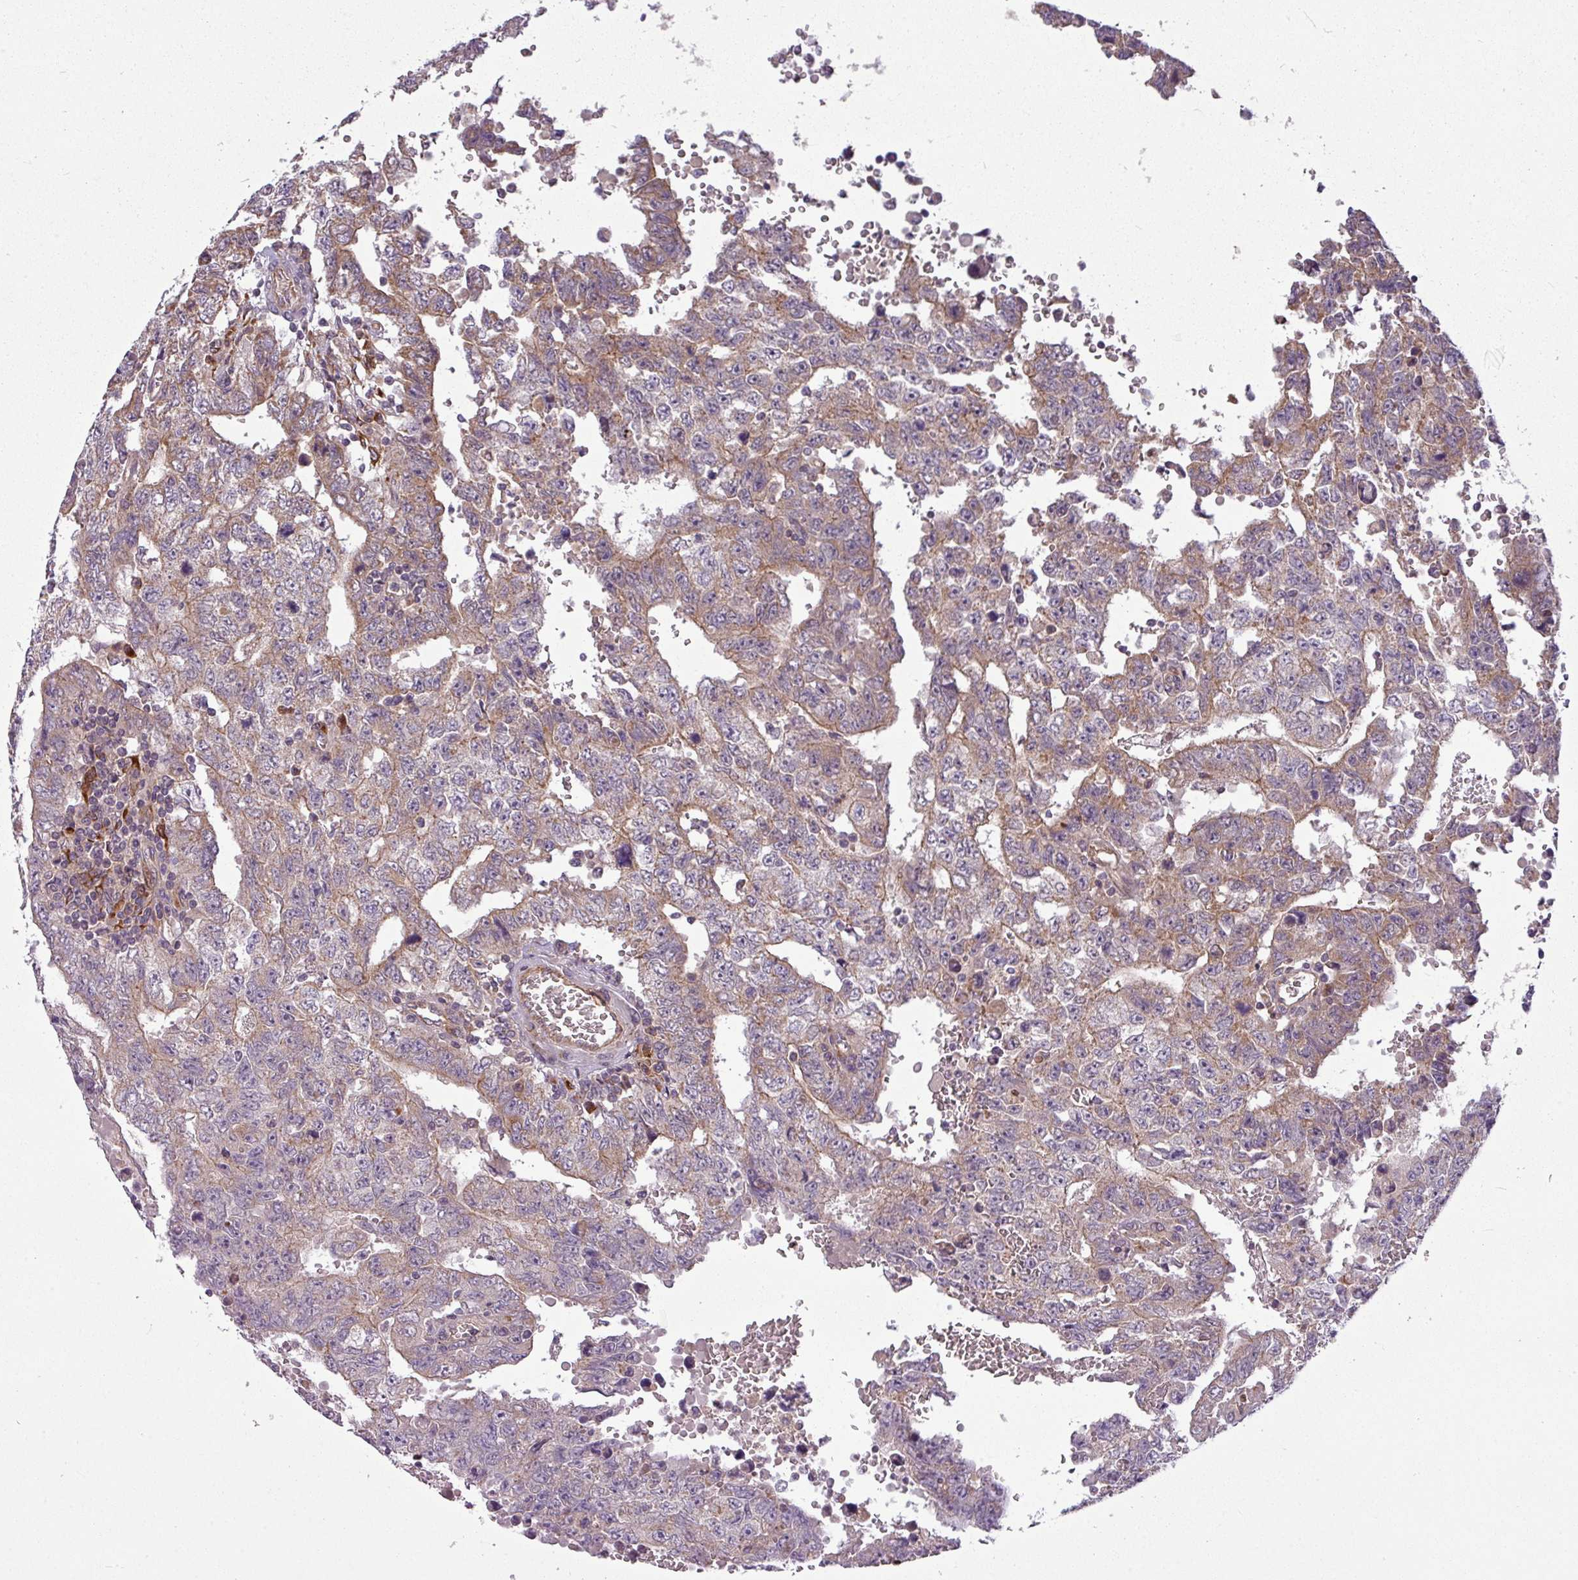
{"staining": {"intensity": "weak", "quantity": "25%-75%", "location": "cytoplasmic/membranous"}, "tissue": "testis cancer", "cell_type": "Tumor cells", "image_type": "cancer", "snomed": [{"axis": "morphology", "description": "Carcinoma, Embryonal, NOS"}, {"axis": "topography", "description": "Testis"}], "caption": "Brown immunohistochemical staining in testis embryonal carcinoma shows weak cytoplasmic/membranous expression in approximately 25%-75% of tumor cells.", "gene": "PAPLN", "patient": {"sex": "male", "age": 26}}